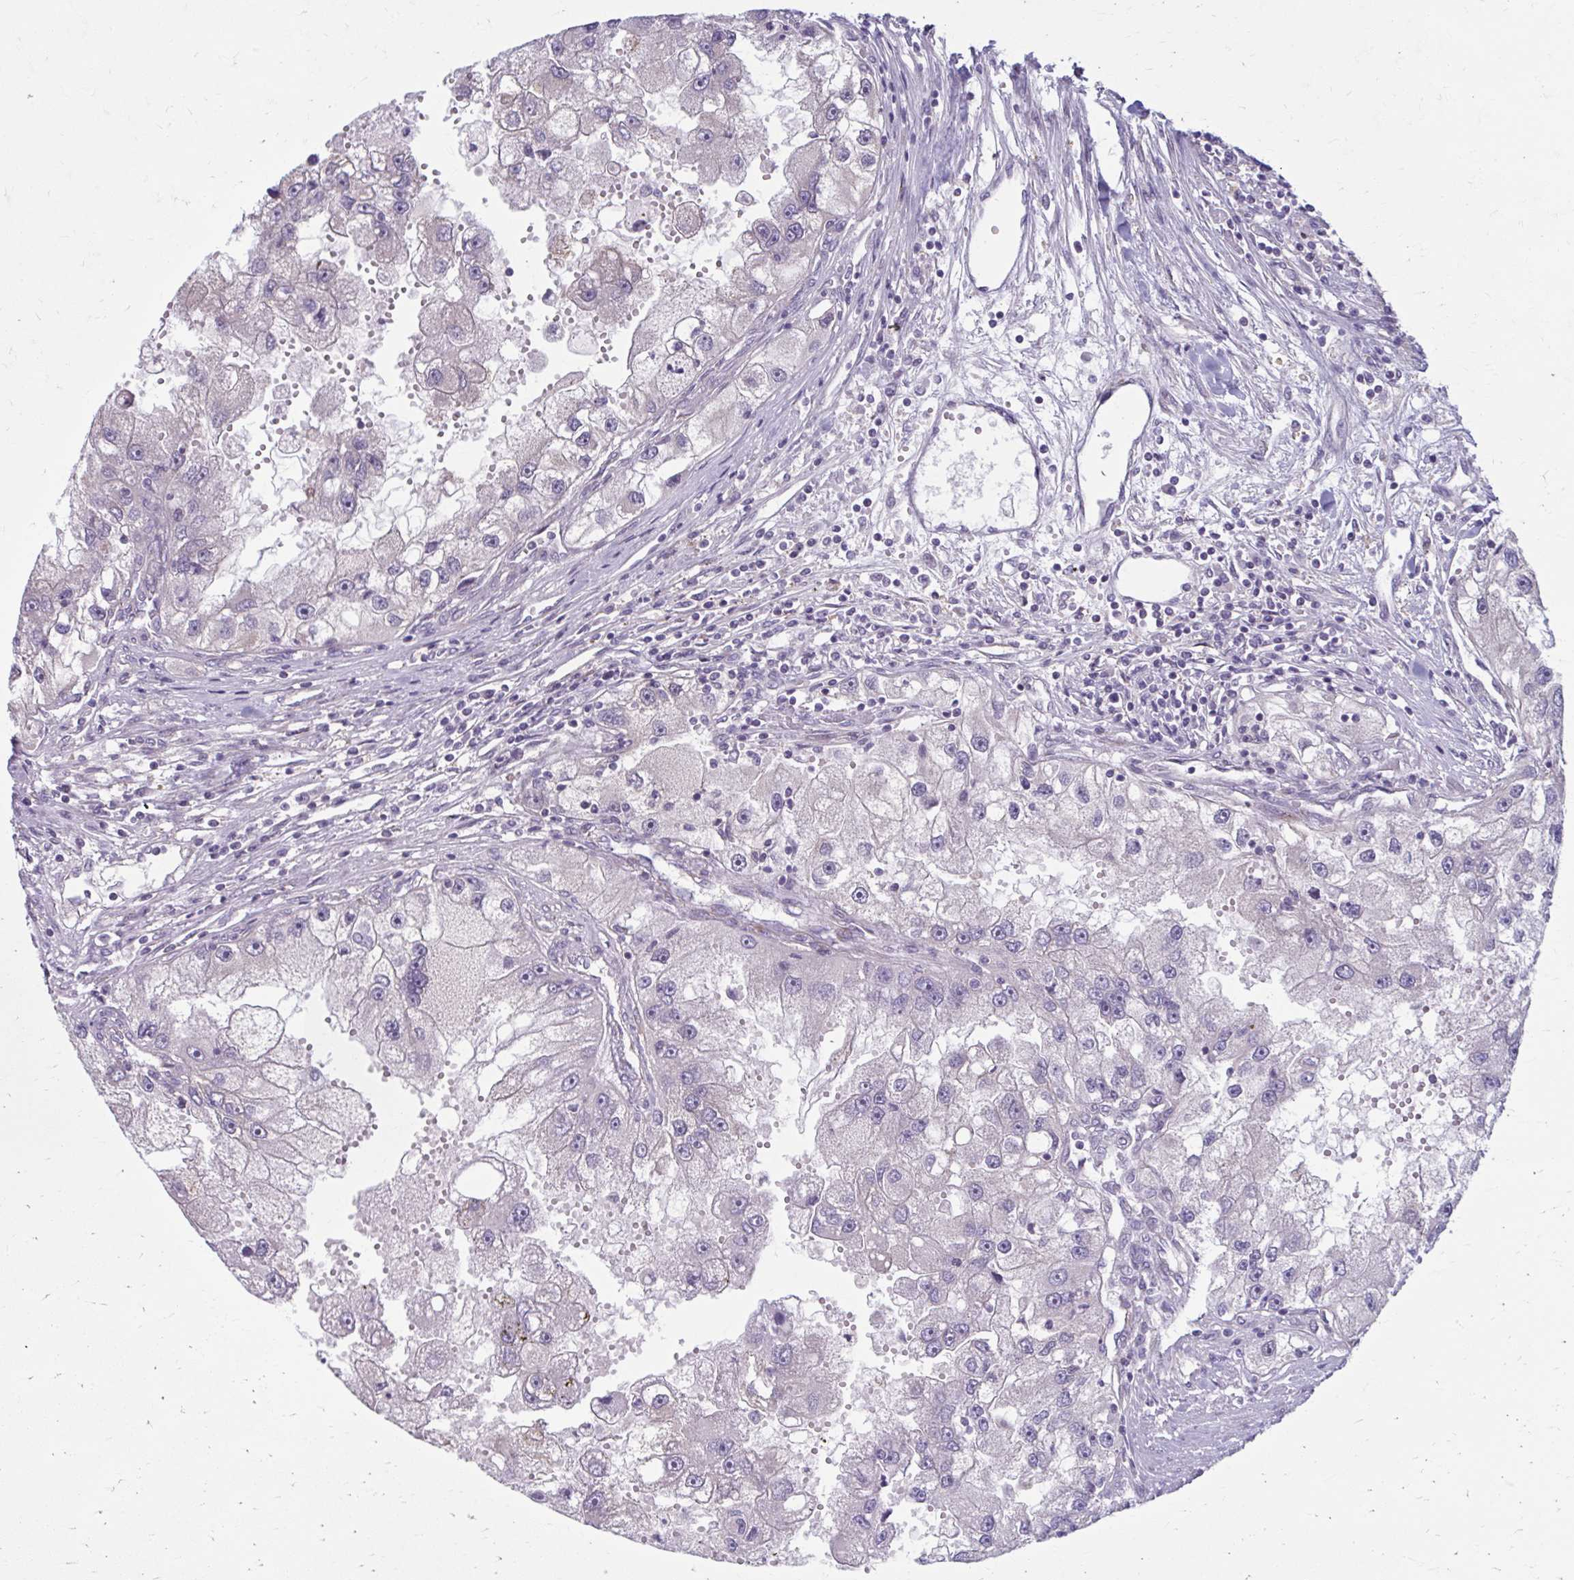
{"staining": {"intensity": "negative", "quantity": "none", "location": "none"}, "tissue": "renal cancer", "cell_type": "Tumor cells", "image_type": "cancer", "snomed": [{"axis": "morphology", "description": "Adenocarcinoma, NOS"}, {"axis": "topography", "description": "Kidney"}], "caption": "Immunohistochemistry (IHC) of renal adenocarcinoma reveals no positivity in tumor cells.", "gene": "CHST3", "patient": {"sex": "male", "age": 63}}